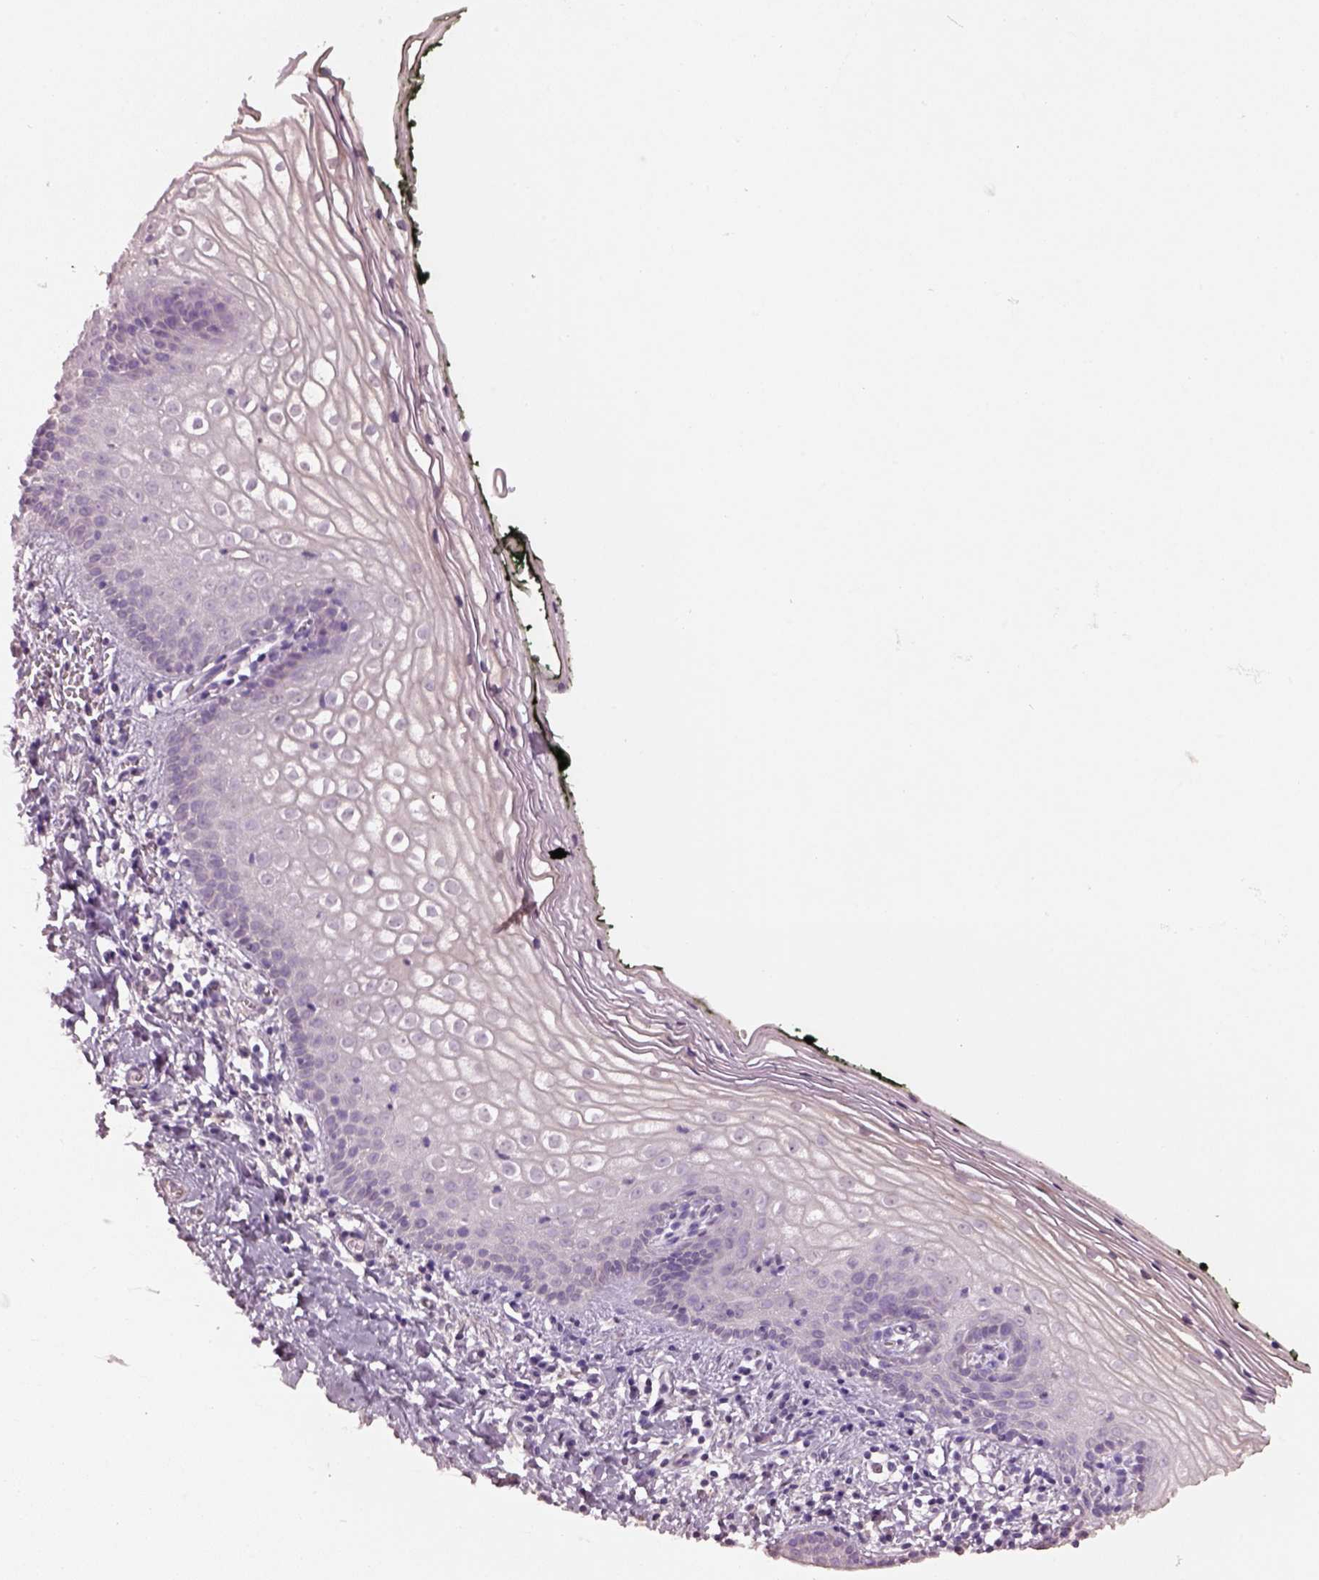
{"staining": {"intensity": "negative", "quantity": "none", "location": "none"}, "tissue": "vagina", "cell_type": "Squamous epithelial cells", "image_type": "normal", "snomed": [{"axis": "morphology", "description": "Normal tissue, NOS"}, {"axis": "topography", "description": "Vagina"}], "caption": "IHC of benign human vagina shows no positivity in squamous epithelial cells.", "gene": "KCNIP3", "patient": {"sex": "female", "age": 47}}